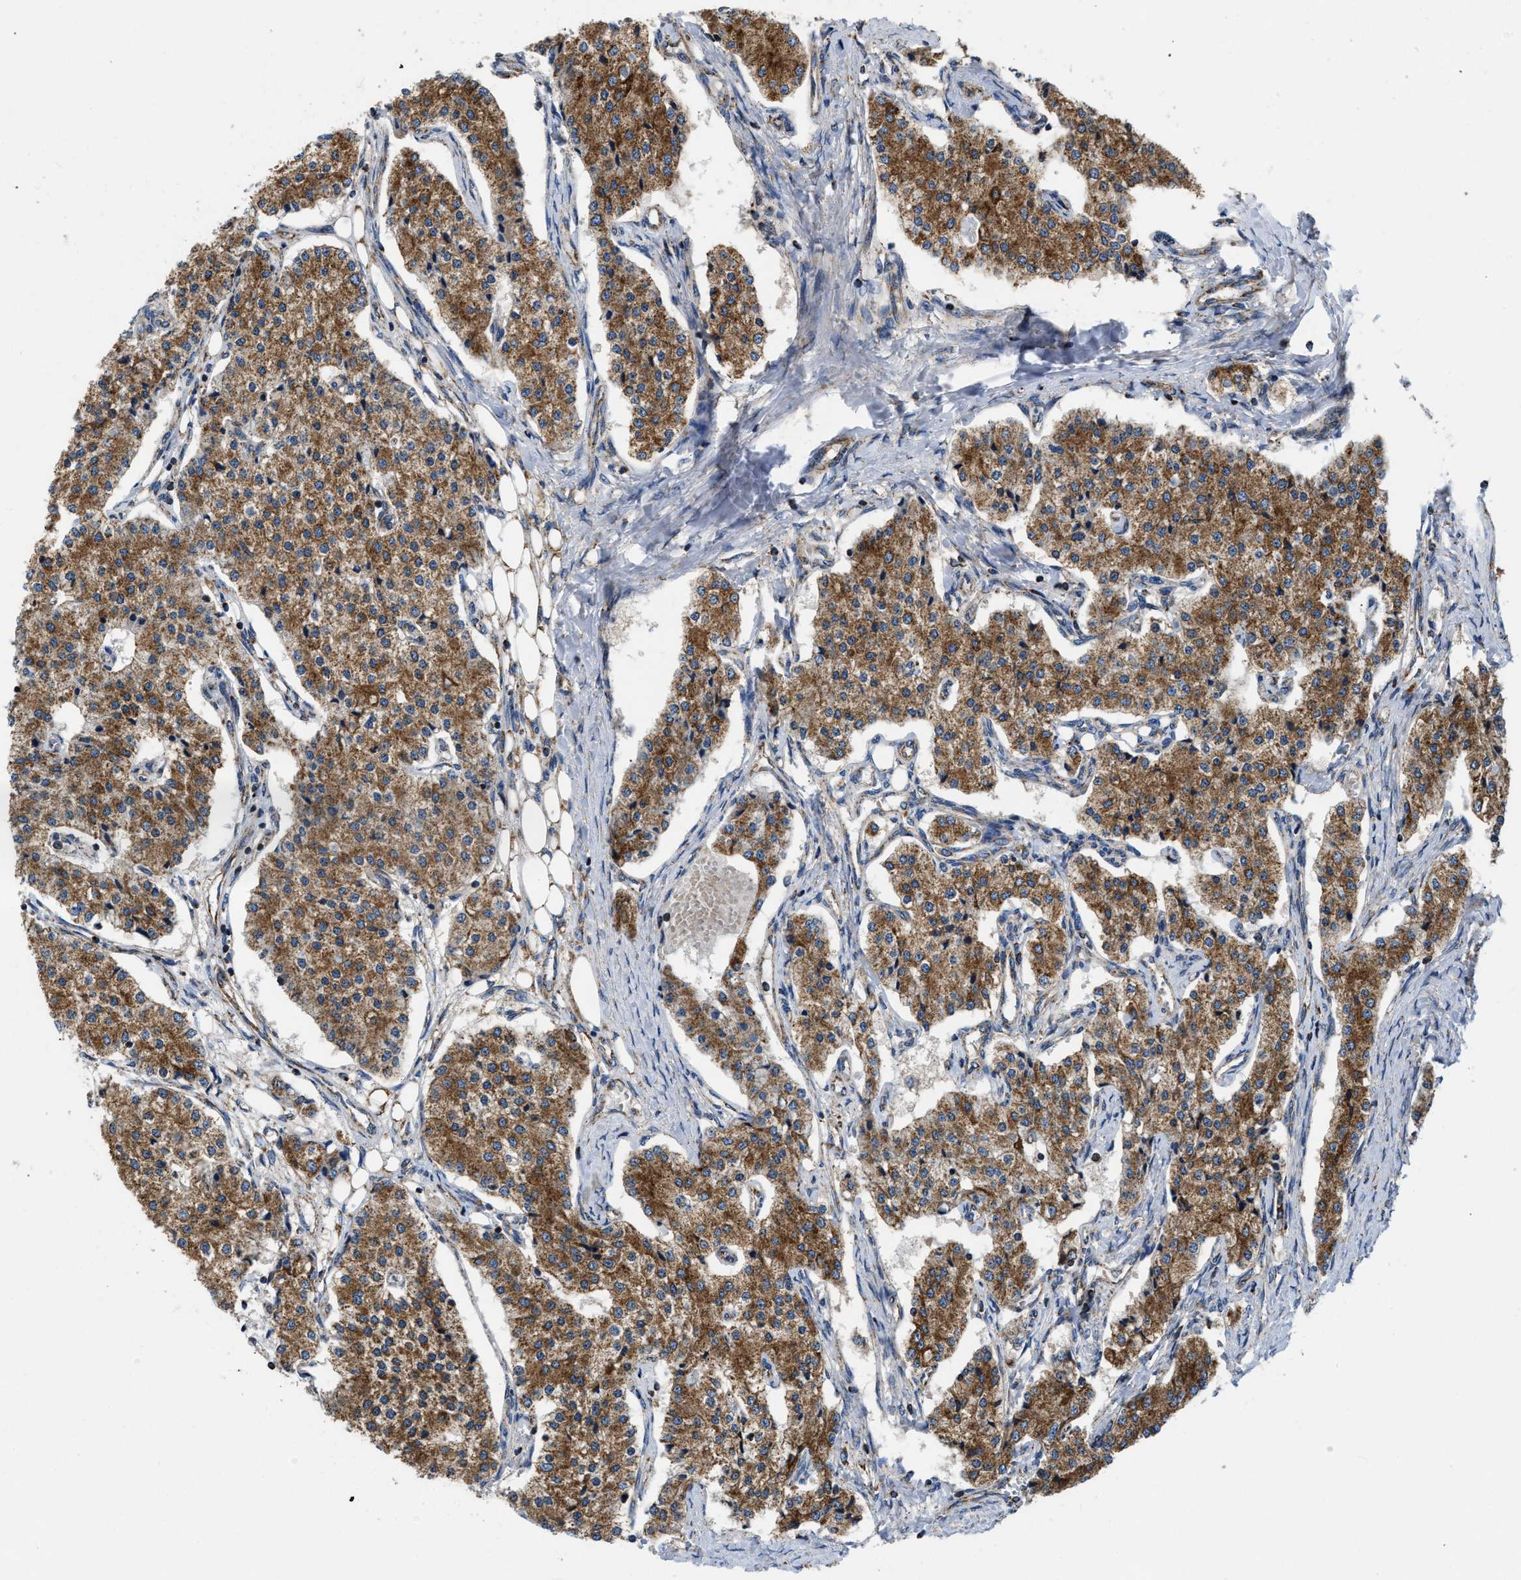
{"staining": {"intensity": "moderate", "quantity": ">75%", "location": "cytoplasmic/membranous"}, "tissue": "carcinoid", "cell_type": "Tumor cells", "image_type": "cancer", "snomed": [{"axis": "morphology", "description": "Carcinoid, malignant, NOS"}, {"axis": "topography", "description": "Colon"}], "caption": "Immunohistochemical staining of human carcinoid (malignant) shows medium levels of moderate cytoplasmic/membranous expression in about >75% of tumor cells.", "gene": "OPTN", "patient": {"sex": "female", "age": 52}}